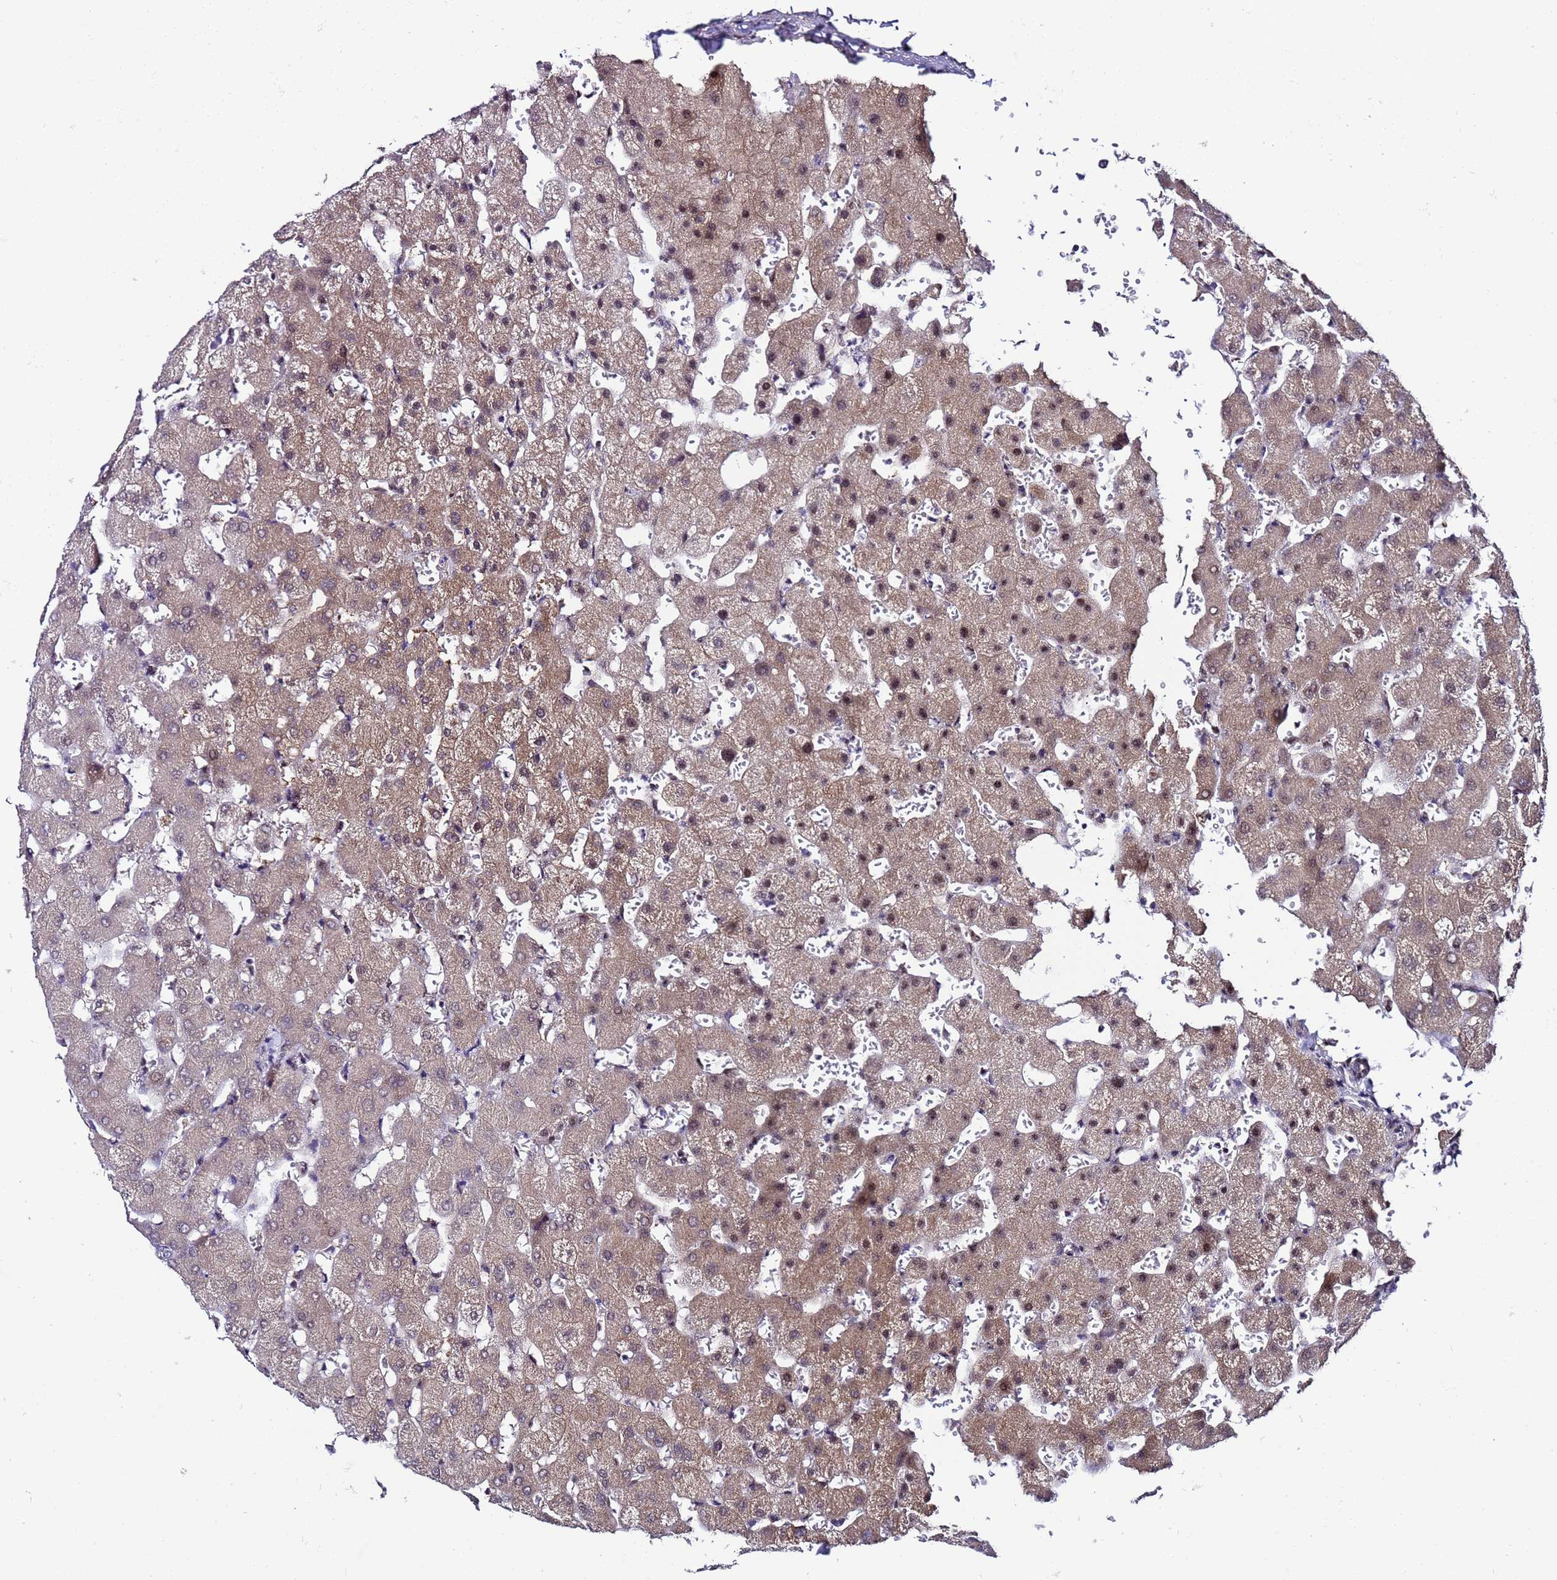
{"staining": {"intensity": "negative", "quantity": "none", "location": "none"}, "tissue": "liver", "cell_type": "Cholangiocytes", "image_type": "normal", "snomed": [{"axis": "morphology", "description": "Normal tissue, NOS"}, {"axis": "topography", "description": "Liver"}], "caption": "Cholangiocytes are negative for brown protein staining in benign liver. (DAB (3,3'-diaminobenzidine) immunohistochemistry (IHC) visualized using brightfield microscopy, high magnification).", "gene": "C19orf47", "patient": {"sex": "female", "age": 63}}